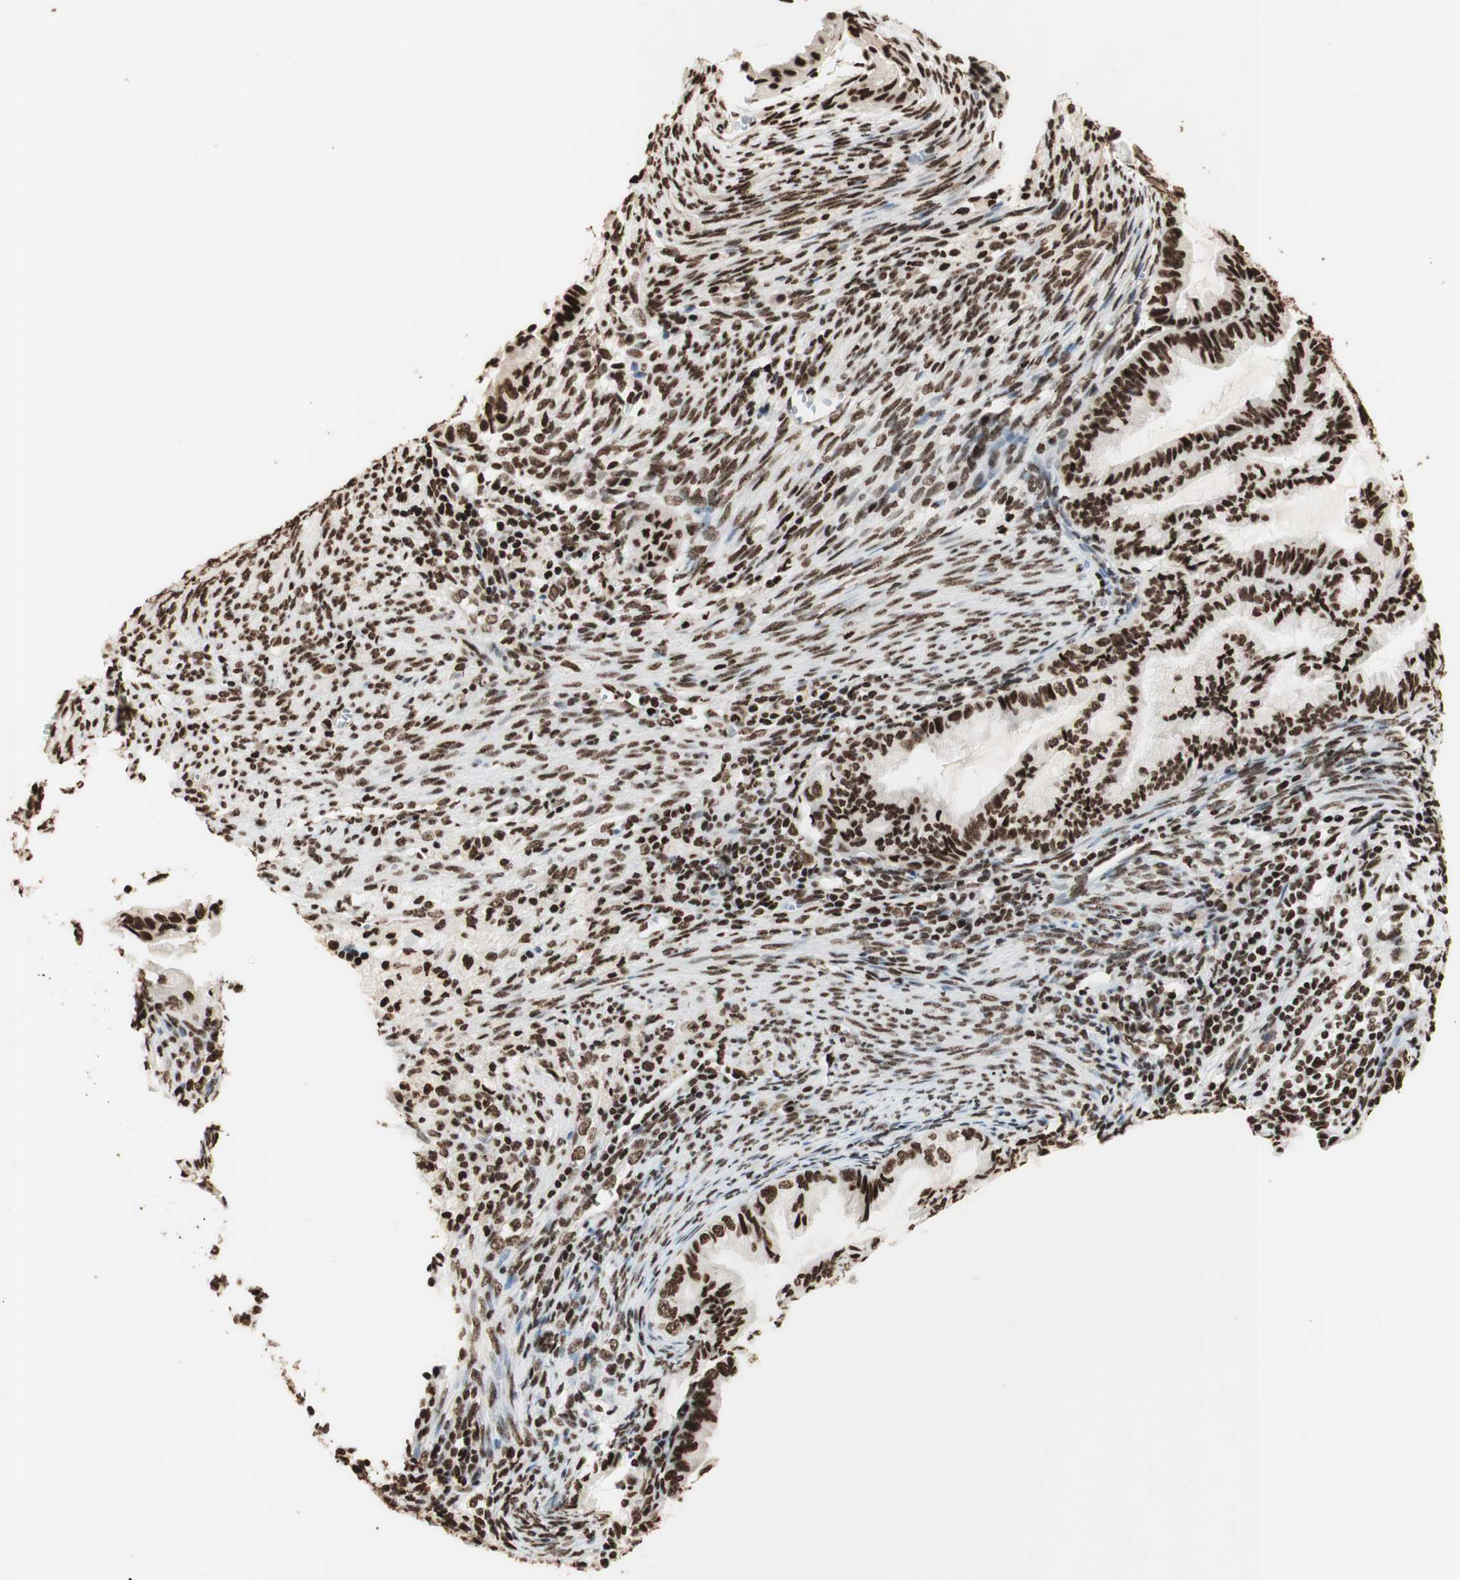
{"staining": {"intensity": "strong", "quantity": ">75%", "location": "nuclear"}, "tissue": "cervical cancer", "cell_type": "Tumor cells", "image_type": "cancer", "snomed": [{"axis": "morphology", "description": "Normal tissue, NOS"}, {"axis": "morphology", "description": "Adenocarcinoma, NOS"}, {"axis": "topography", "description": "Cervix"}, {"axis": "topography", "description": "Endometrium"}], "caption": "This image exhibits cervical cancer (adenocarcinoma) stained with immunohistochemistry (IHC) to label a protein in brown. The nuclear of tumor cells show strong positivity for the protein. Nuclei are counter-stained blue.", "gene": "HNRNPA2B1", "patient": {"sex": "female", "age": 86}}